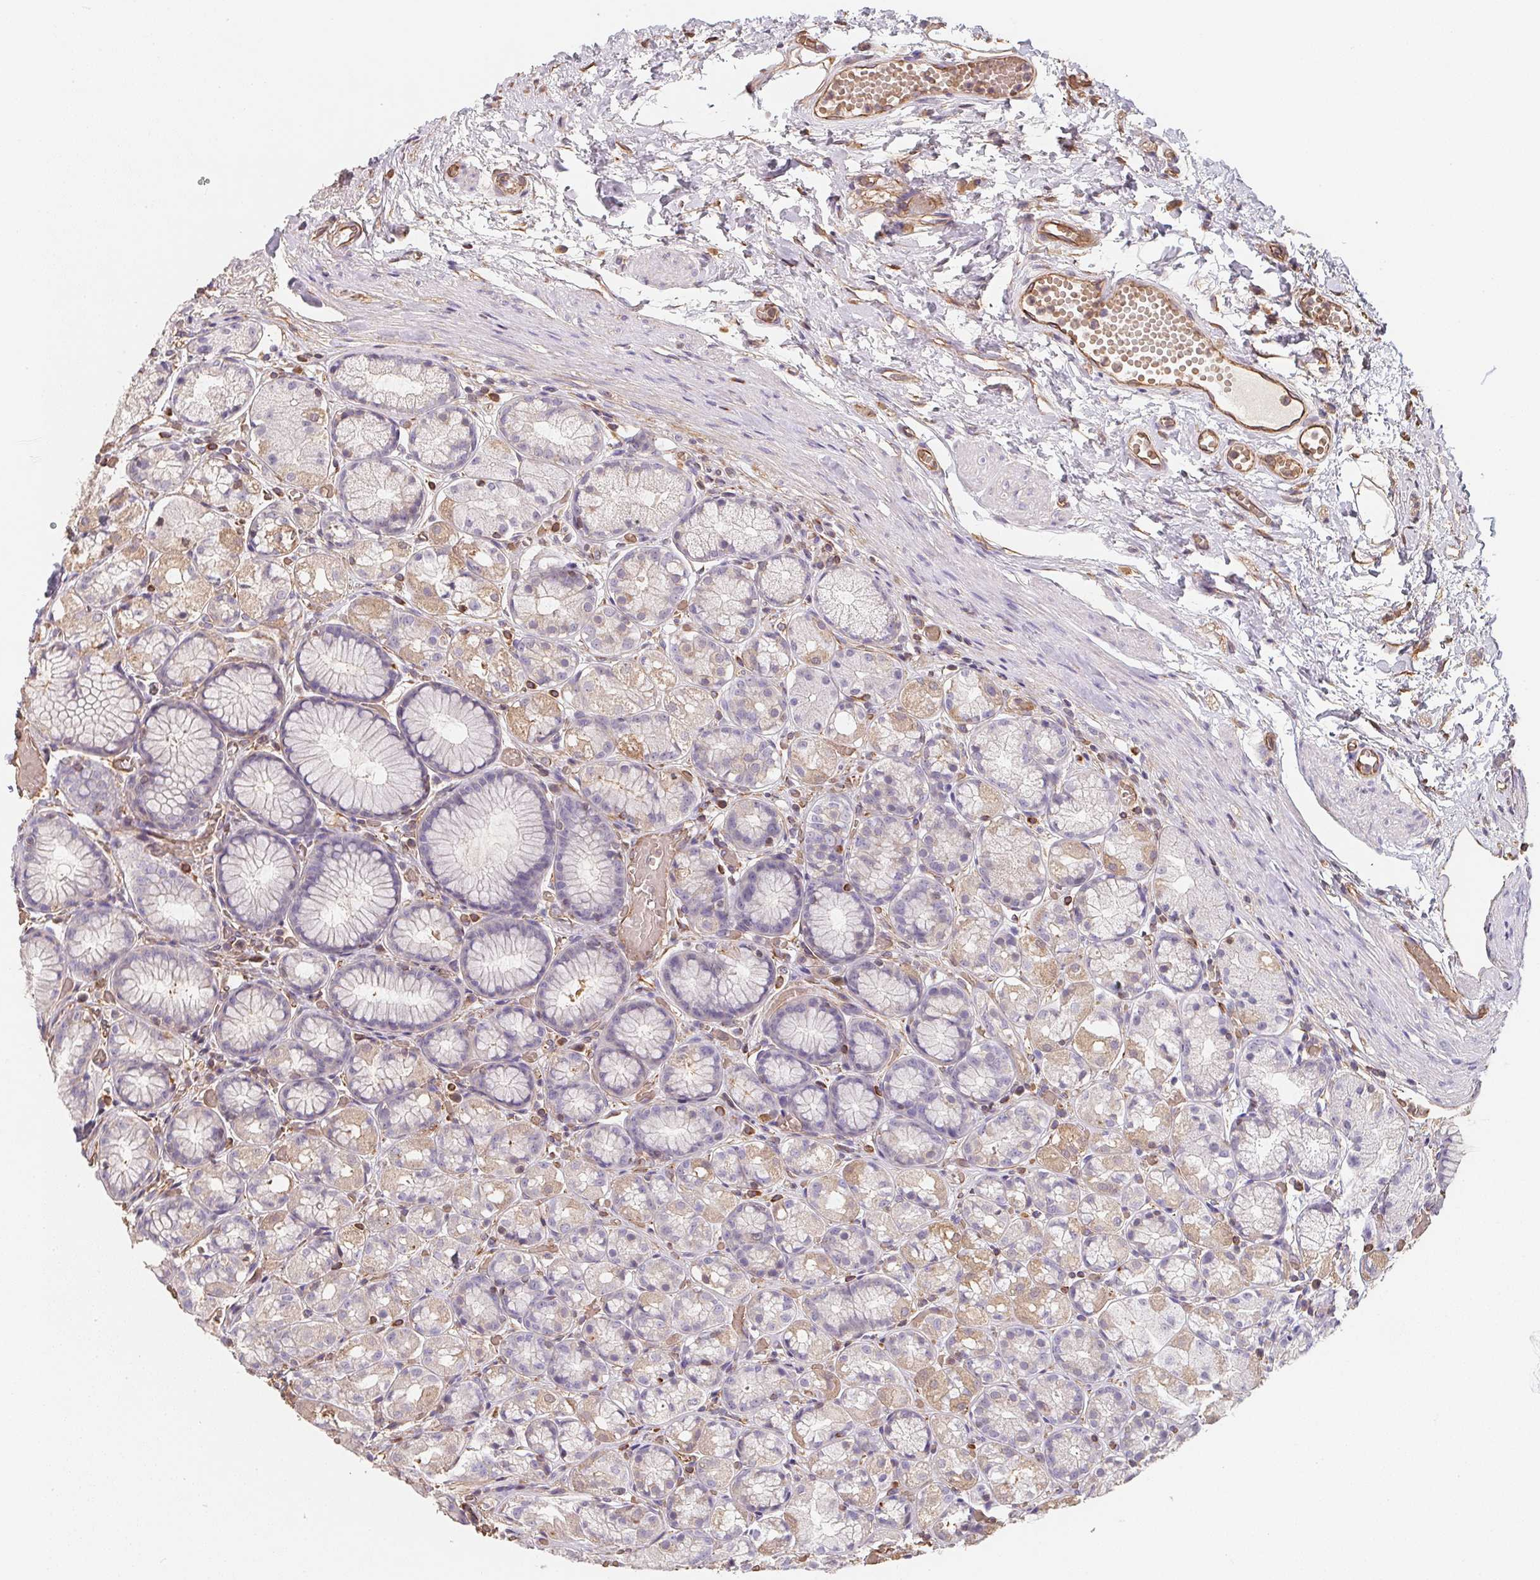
{"staining": {"intensity": "weak", "quantity": "<25%", "location": "cytoplasmic/membranous"}, "tissue": "stomach", "cell_type": "Glandular cells", "image_type": "normal", "snomed": [{"axis": "morphology", "description": "Normal tissue, NOS"}, {"axis": "topography", "description": "Stomach"}], "caption": "Immunohistochemistry image of unremarkable stomach: stomach stained with DAB displays no significant protein staining in glandular cells.", "gene": "TBKBP1", "patient": {"sex": "male", "age": 70}}